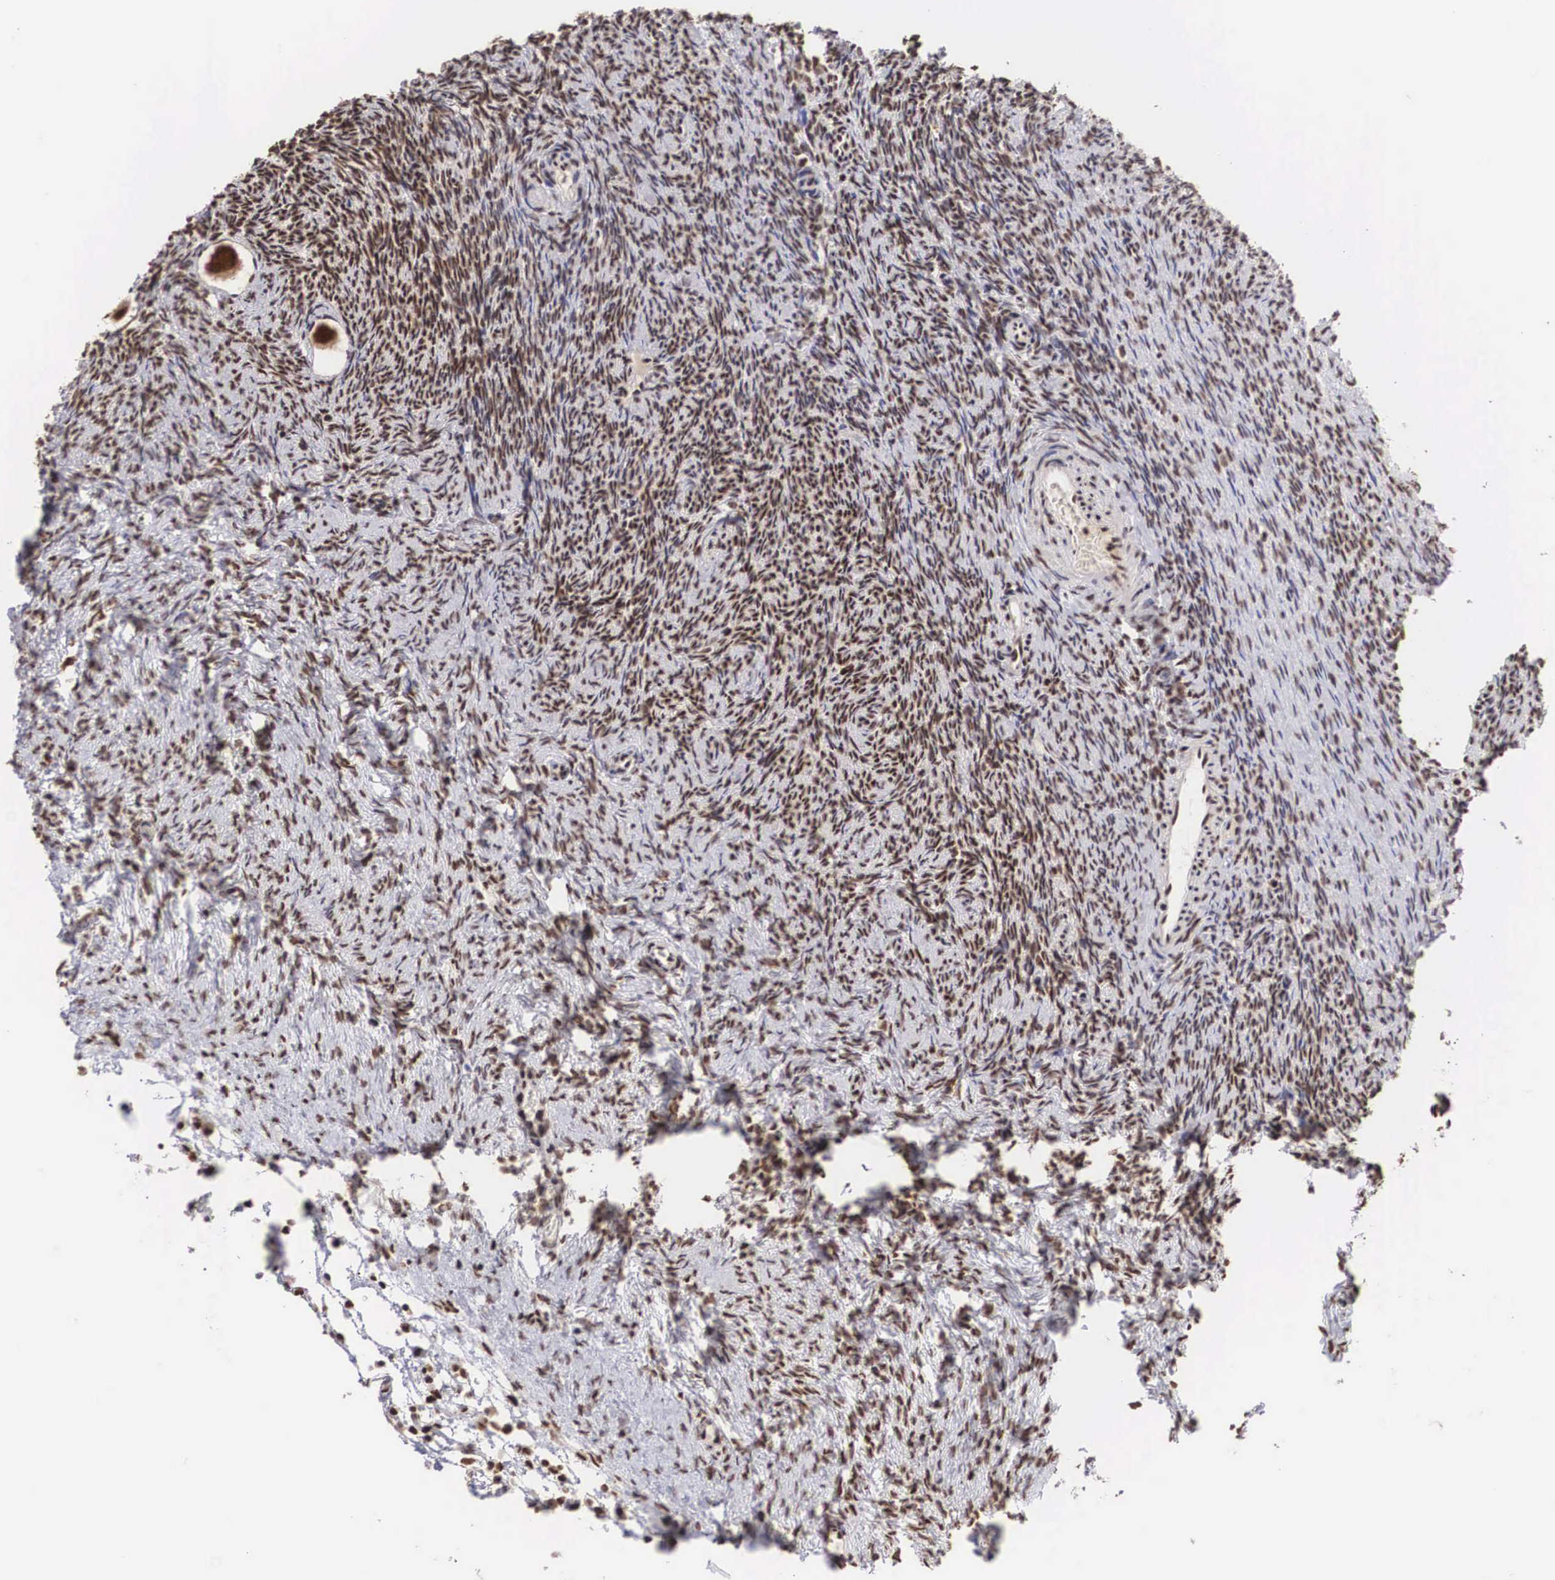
{"staining": {"intensity": "strong", "quantity": ">75%", "location": "nuclear"}, "tissue": "ovary", "cell_type": "Follicle cells", "image_type": "normal", "snomed": [{"axis": "morphology", "description": "Normal tissue, NOS"}, {"axis": "topography", "description": "Ovary"}], "caption": "This image displays normal ovary stained with IHC to label a protein in brown. The nuclear of follicle cells show strong positivity for the protein. Nuclei are counter-stained blue.", "gene": "HTATSF1", "patient": {"sex": "female", "age": 32}}